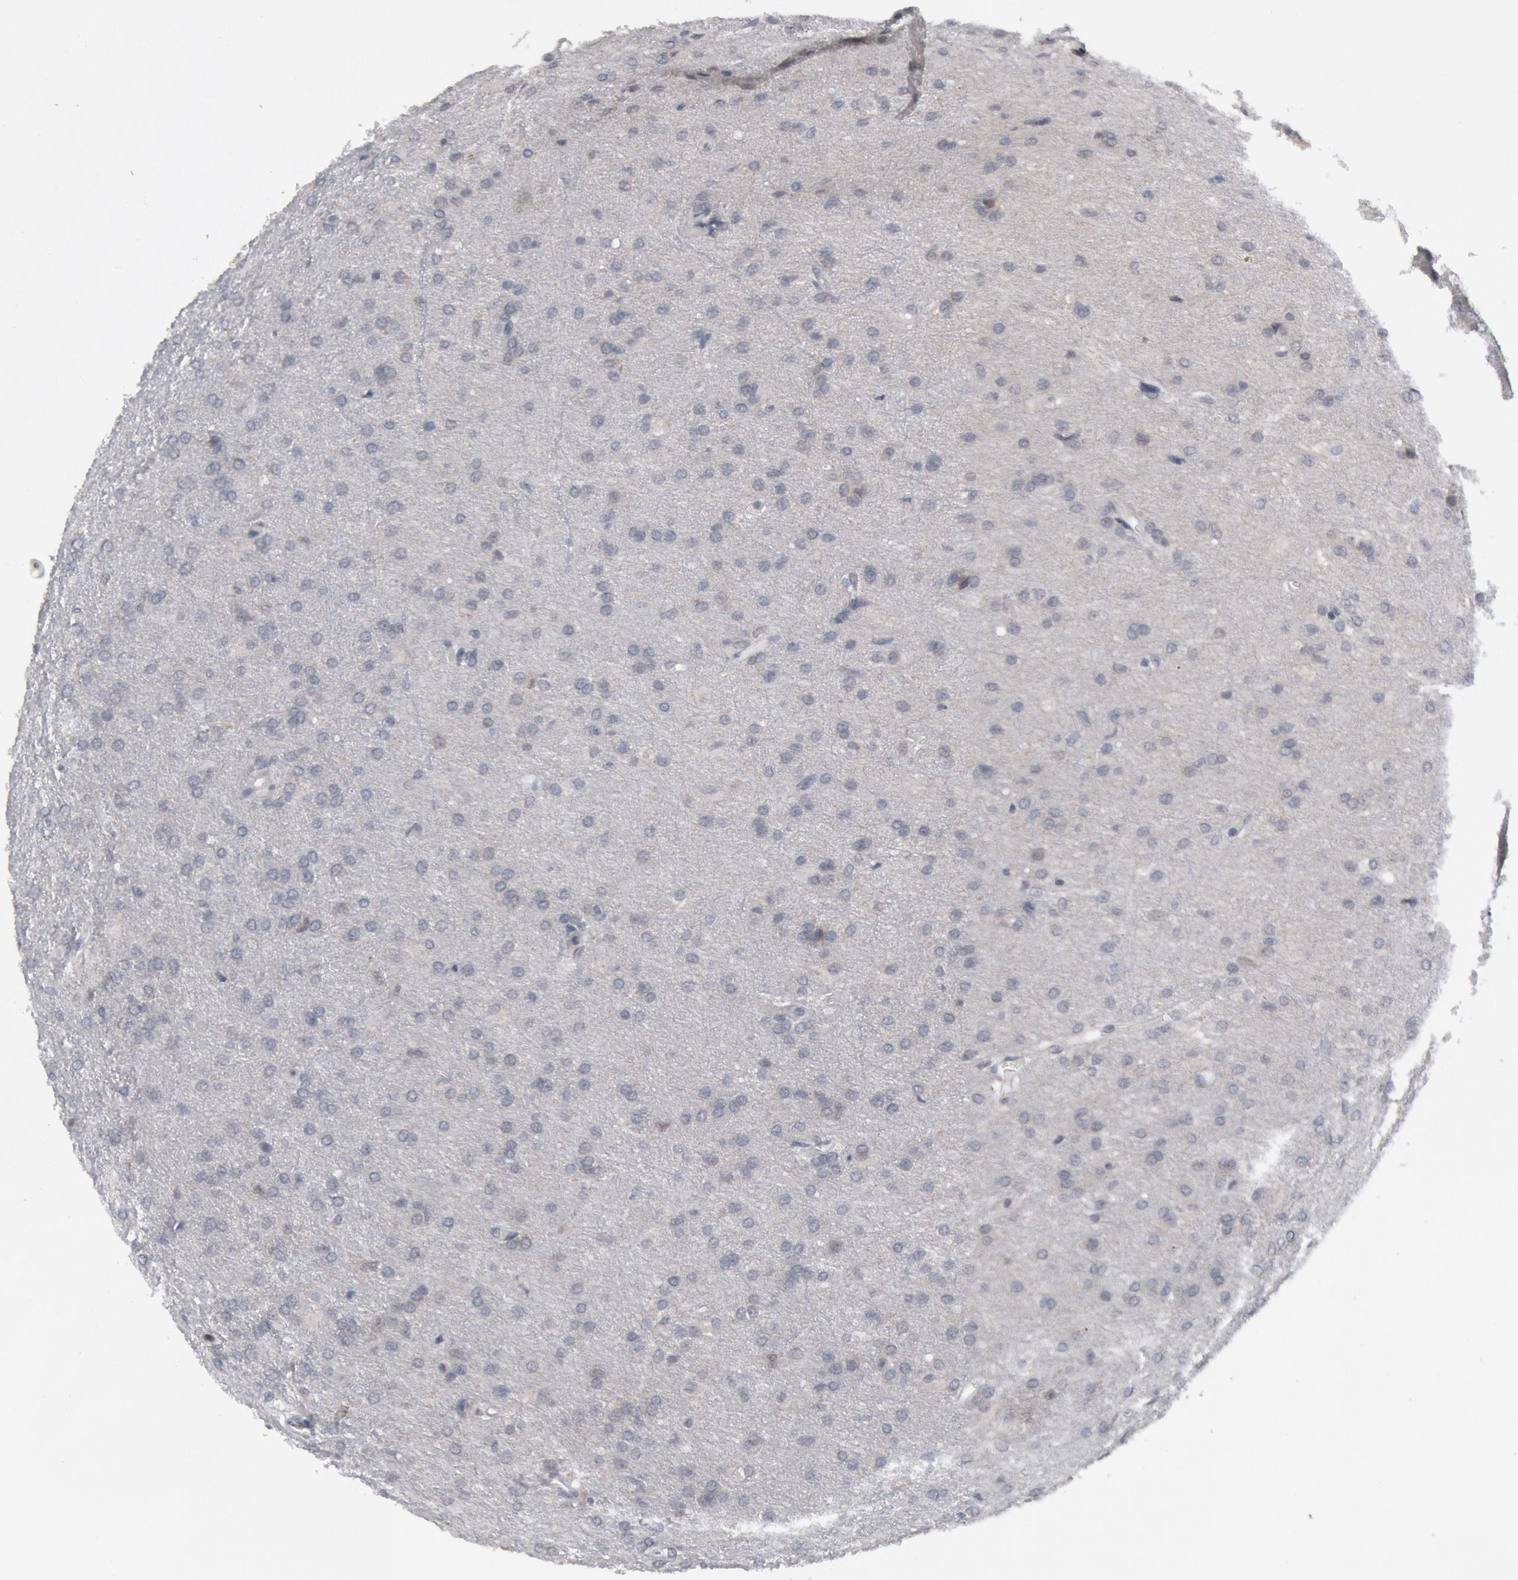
{"staining": {"intensity": "negative", "quantity": "none", "location": "none"}, "tissue": "glioma", "cell_type": "Tumor cells", "image_type": "cancer", "snomed": [{"axis": "morphology", "description": "Glioma, malignant, High grade"}, {"axis": "topography", "description": "Brain"}], "caption": "An immunohistochemistry (IHC) image of malignant high-grade glioma is shown. There is no staining in tumor cells of malignant high-grade glioma. (Stains: DAB (3,3'-diaminobenzidine) immunohistochemistry with hematoxylin counter stain, Microscopy: brightfield microscopy at high magnification).", "gene": "FOXO1", "patient": {"sex": "male", "age": 68}}